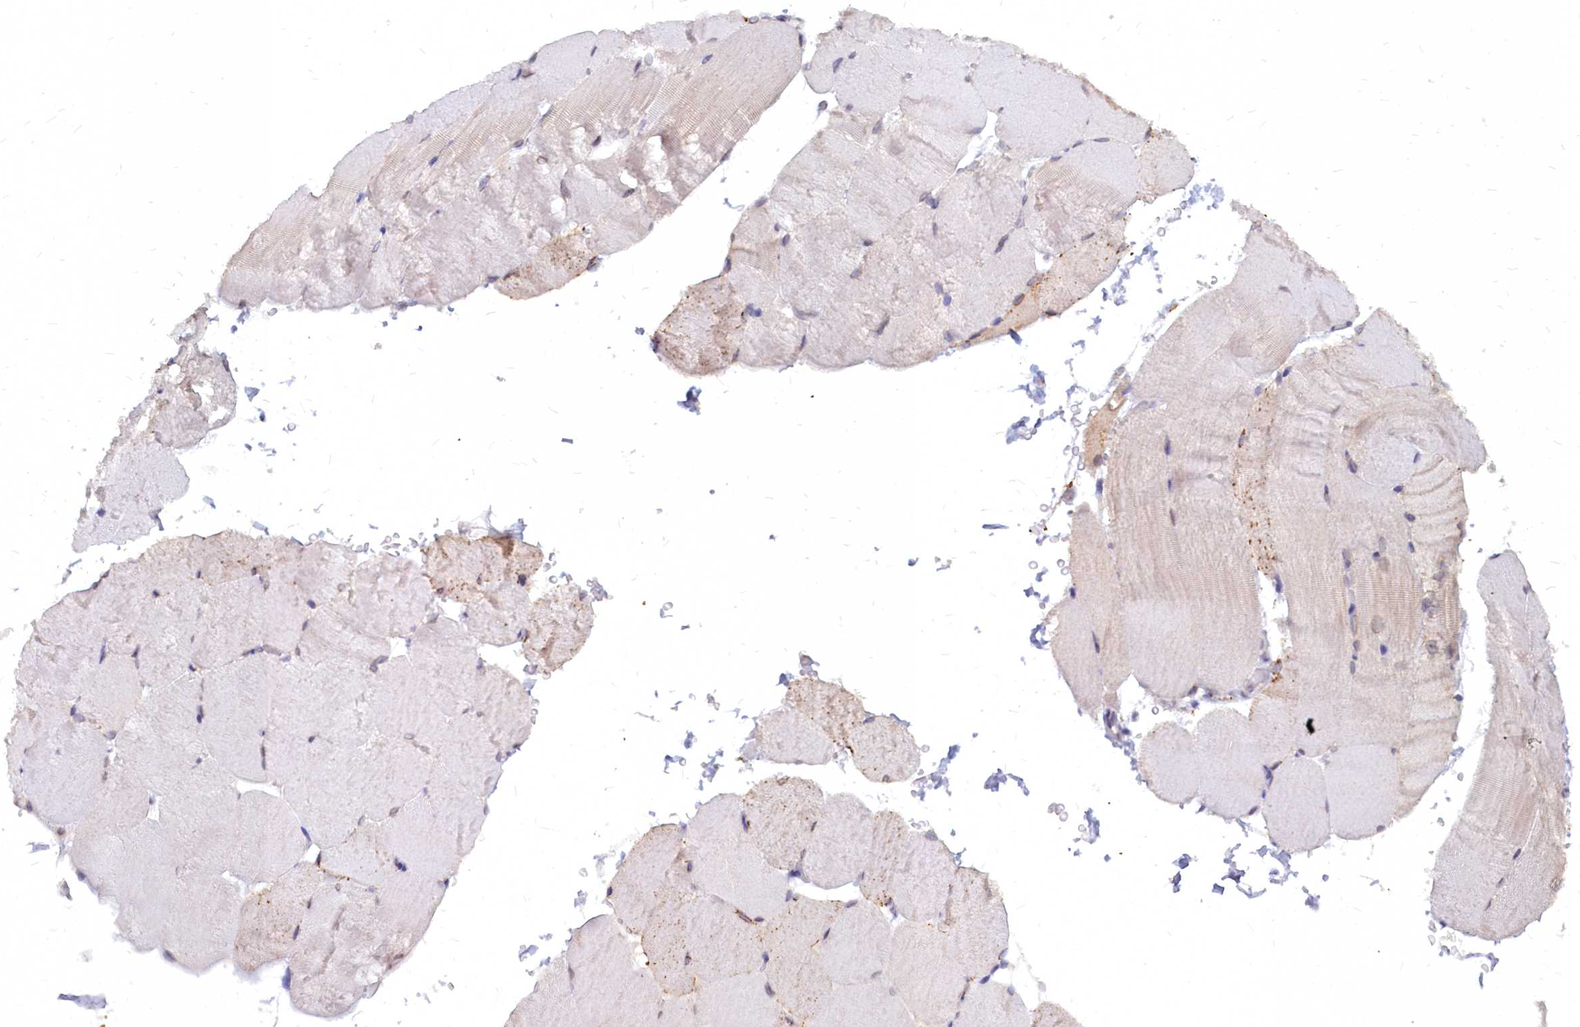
{"staining": {"intensity": "negative", "quantity": "none", "location": "none"}, "tissue": "skeletal muscle", "cell_type": "Myocytes", "image_type": "normal", "snomed": [{"axis": "morphology", "description": "Normal tissue, NOS"}, {"axis": "topography", "description": "Skeletal muscle"}, {"axis": "topography", "description": "Parathyroid gland"}], "caption": "DAB immunohistochemical staining of unremarkable skeletal muscle demonstrates no significant expression in myocytes. The staining was performed using DAB to visualize the protein expression in brown, while the nuclei were stained in blue with hematoxylin (Magnification: 20x).", "gene": "NOXA1", "patient": {"sex": "female", "age": 37}}